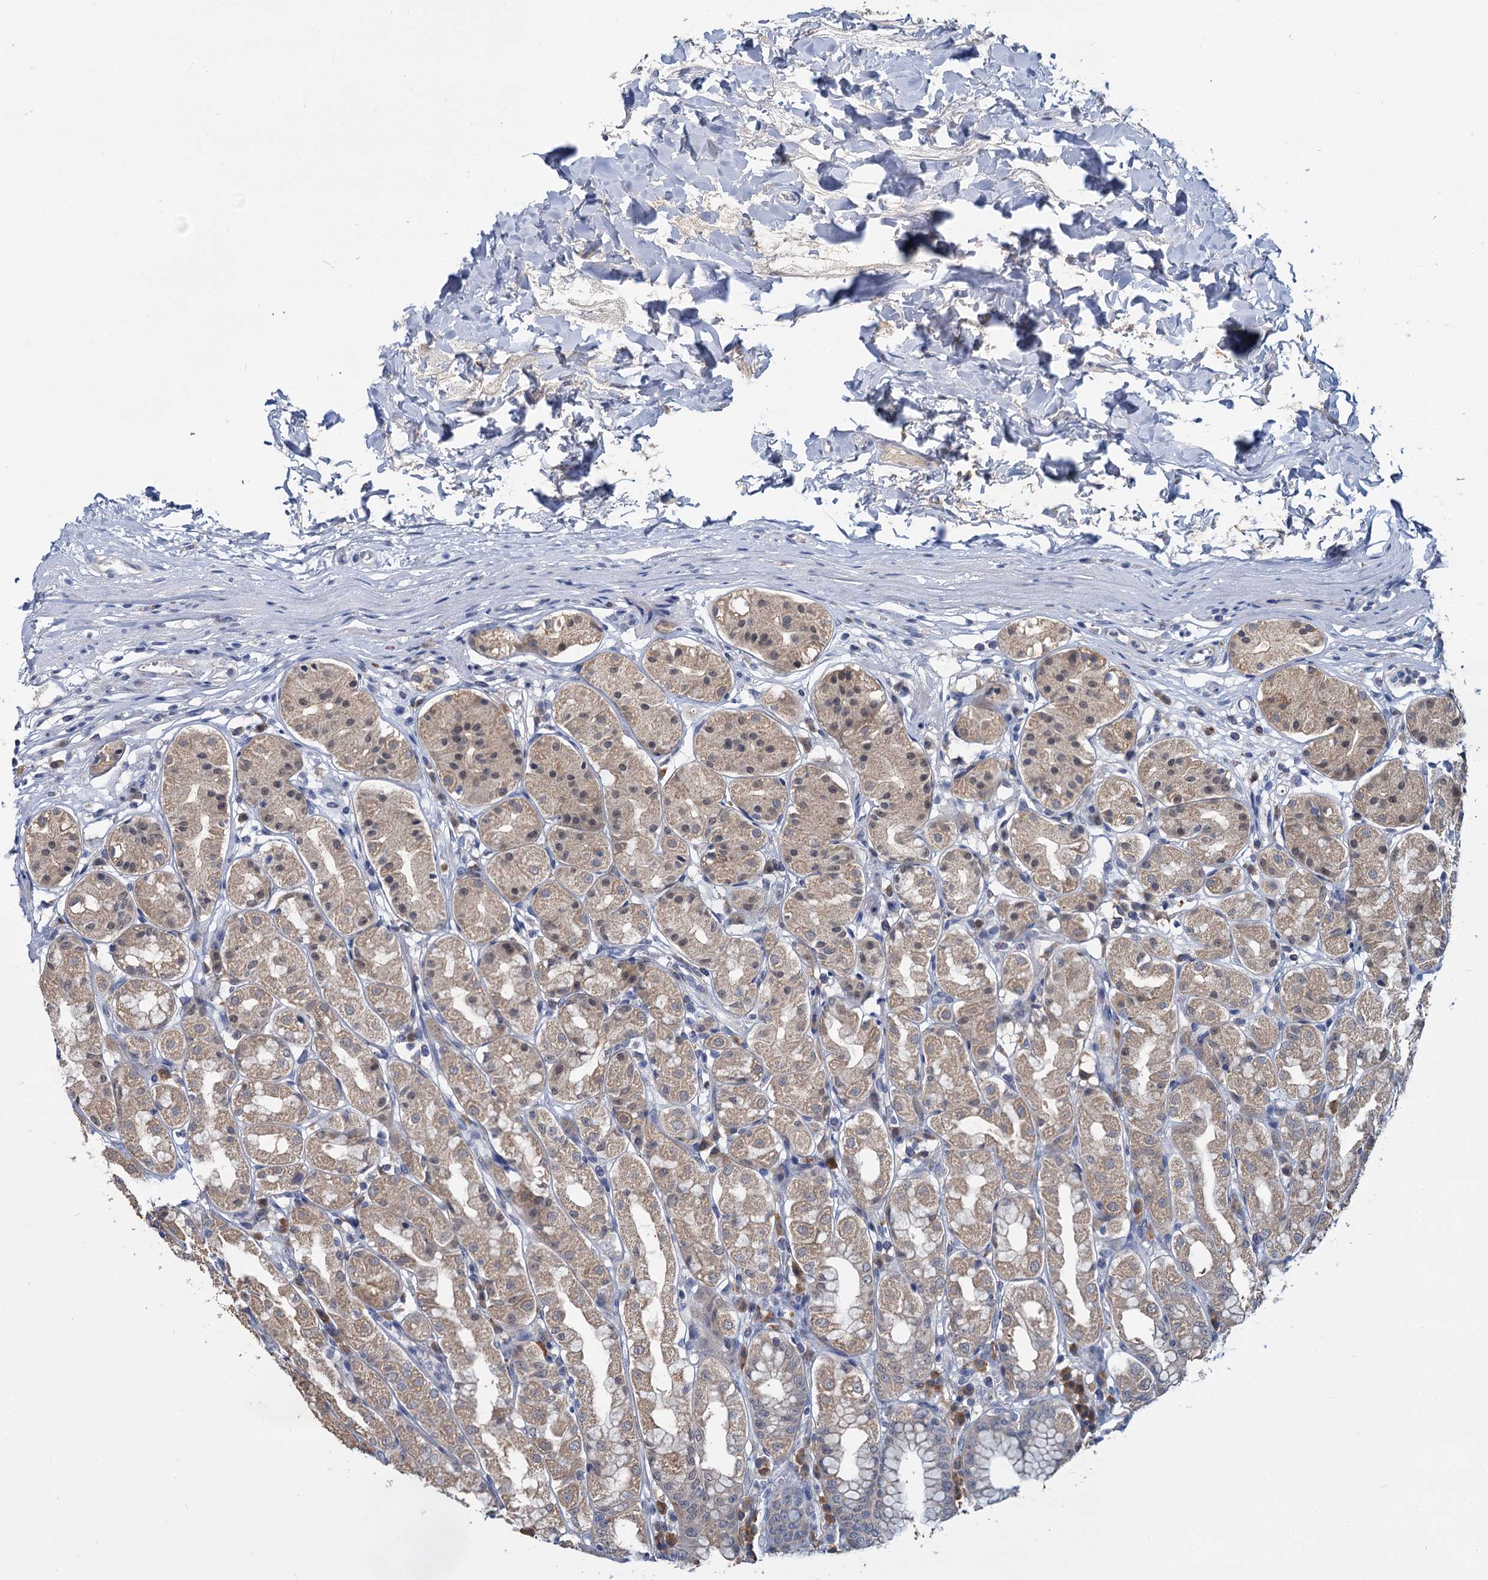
{"staining": {"intensity": "weak", "quantity": "25%-75%", "location": "cytoplasmic/membranous"}, "tissue": "stomach", "cell_type": "Glandular cells", "image_type": "normal", "snomed": [{"axis": "morphology", "description": "Normal tissue, NOS"}, {"axis": "topography", "description": "Stomach"}, {"axis": "topography", "description": "Stomach, lower"}], "caption": "An image showing weak cytoplasmic/membranous positivity in about 25%-75% of glandular cells in unremarkable stomach, as visualized by brown immunohistochemical staining.", "gene": "ANKRD42", "patient": {"sex": "female", "age": 56}}